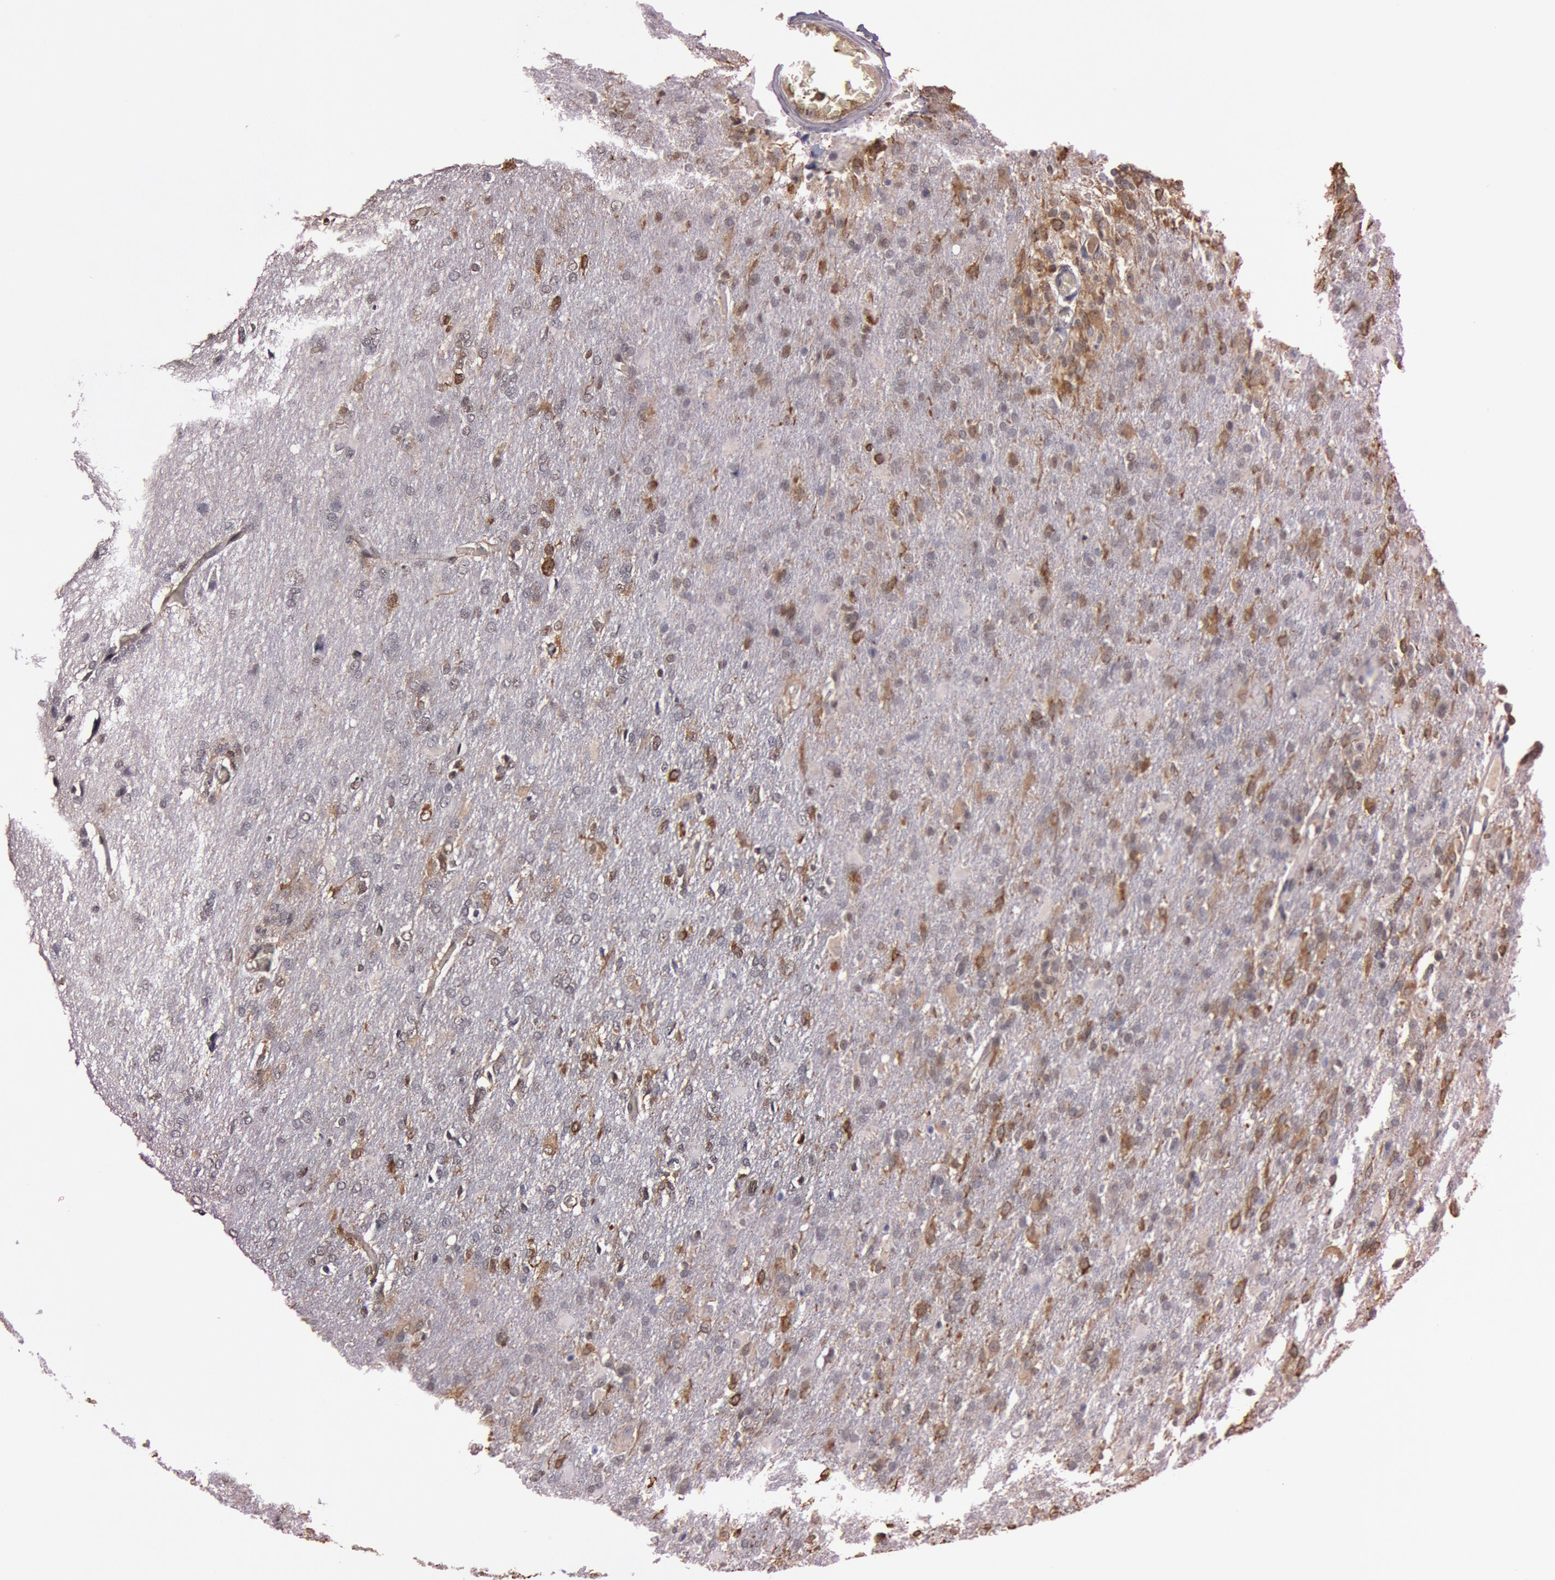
{"staining": {"intensity": "weak", "quantity": "<25%", "location": "cytoplasmic/membranous,nuclear"}, "tissue": "glioma", "cell_type": "Tumor cells", "image_type": "cancer", "snomed": [{"axis": "morphology", "description": "Glioma, malignant, High grade"}, {"axis": "topography", "description": "Brain"}], "caption": "Immunohistochemistry (IHC) micrograph of neoplastic tissue: high-grade glioma (malignant) stained with DAB (3,3'-diaminobenzidine) reveals no significant protein staining in tumor cells.", "gene": "TASL", "patient": {"sex": "male", "age": 68}}